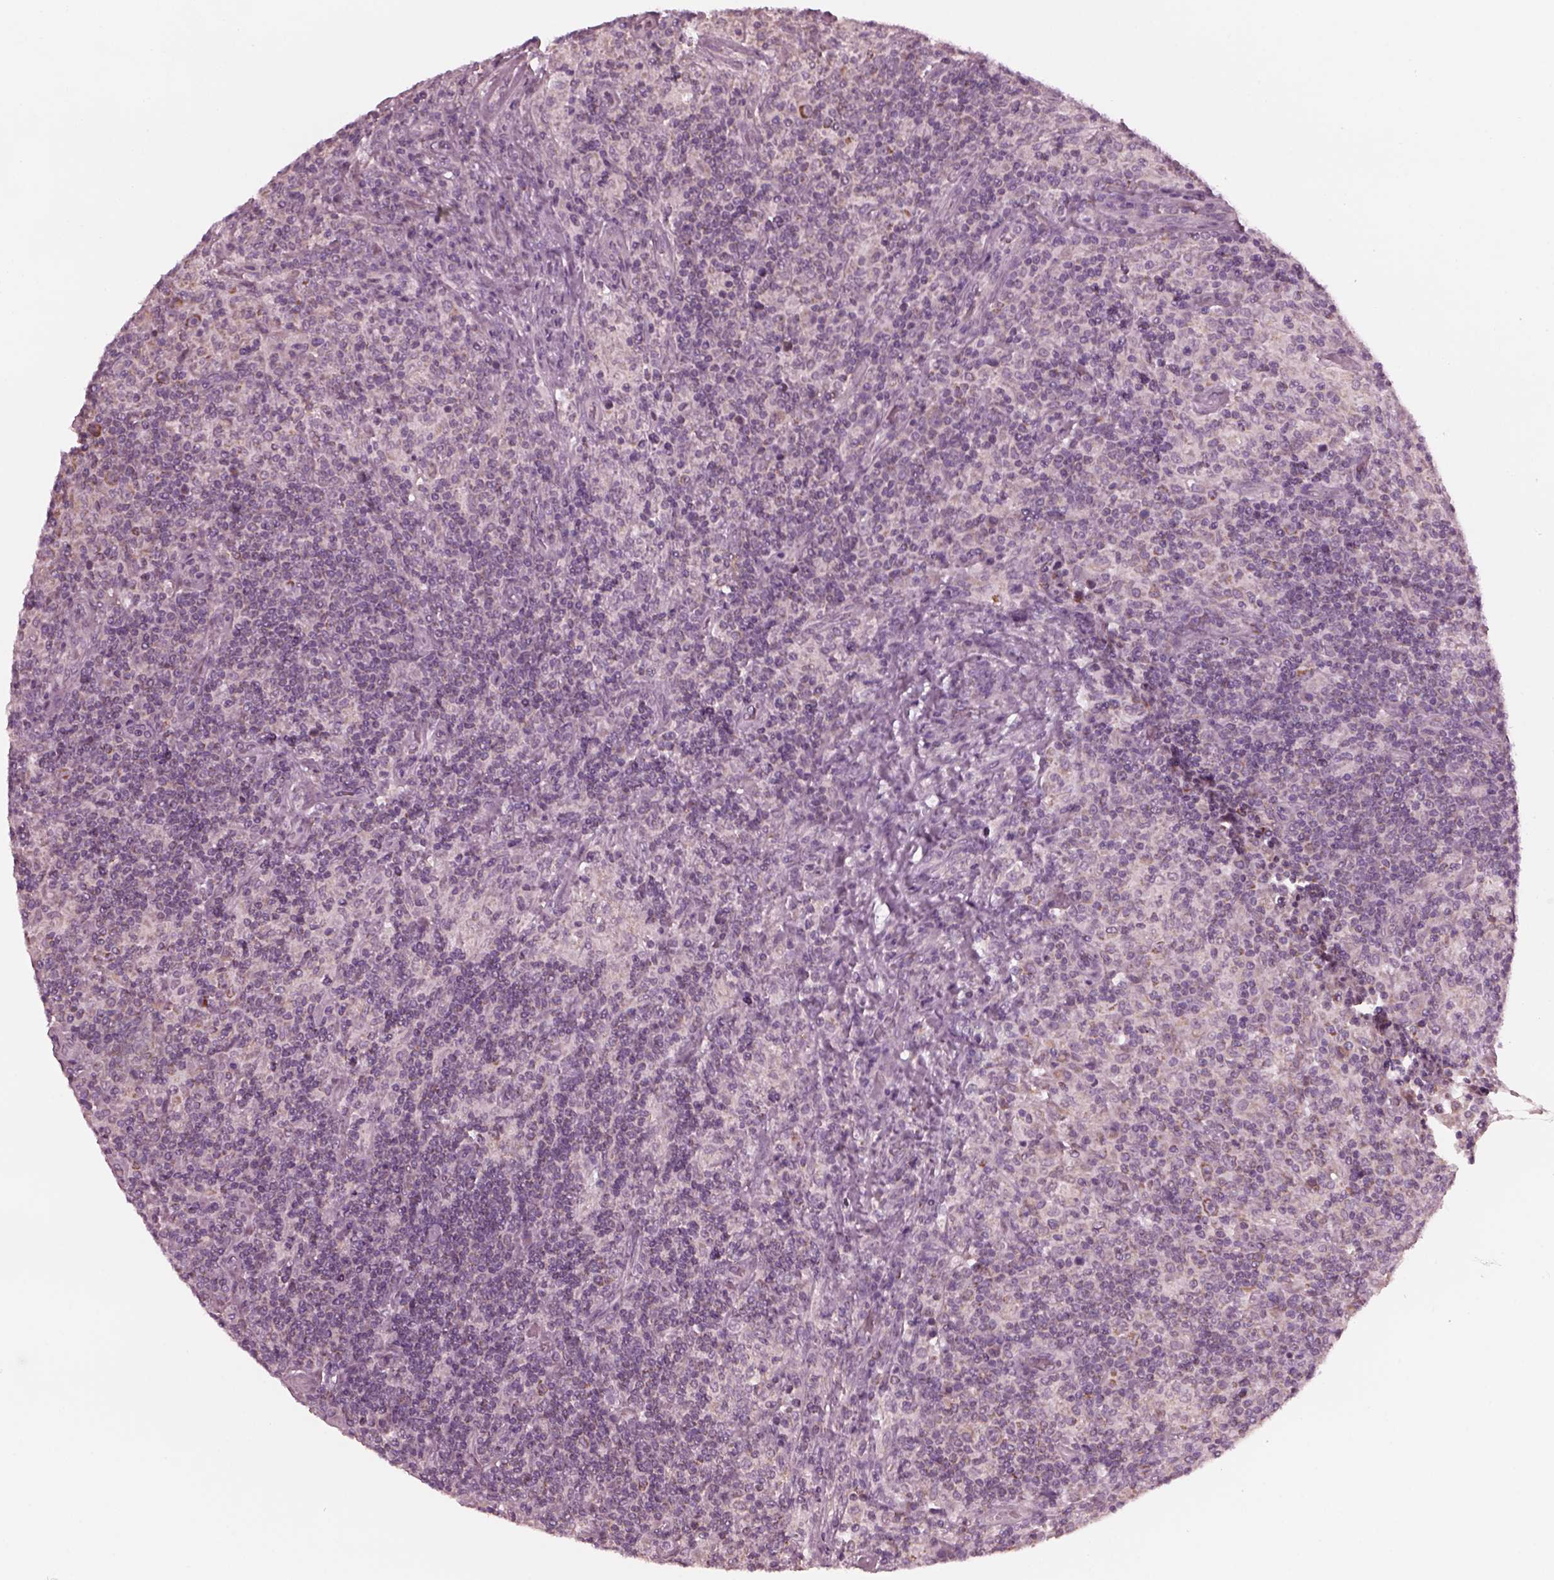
{"staining": {"intensity": "moderate", "quantity": "<25%", "location": "cytoplasmic/membranous"}, "tissue": "lymphoma", "cell_type": "Tumor cells", "image_type": "cancer", "snomed": [{"axis": "morphology", "description": "Hodgkin's disease, NOS"}, {"axis": "topography", "description": "Lymph node"}], "caption": "Lymphoma stained with DAB (3,3'-diaminobenzidine) IHC demonstrates low levels of moderate cytoplasmic/membranous staining in approximately <25% of tumor cells.", "gene": "CELSR3", "patient": {"sex": "male", "age": 70}}